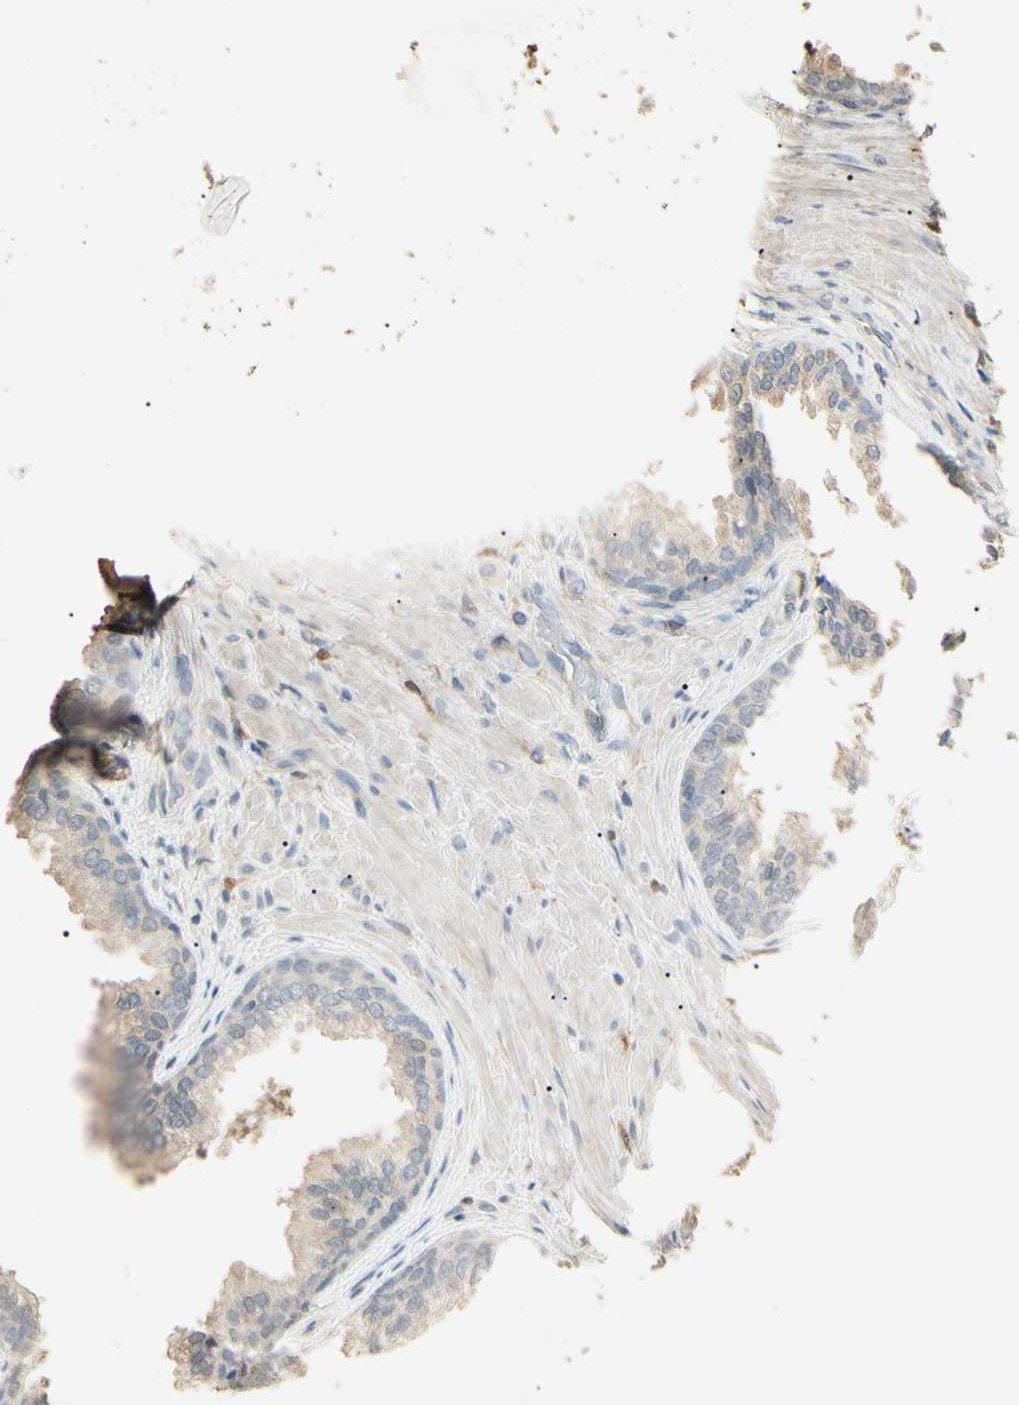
{"staining": {"intensity": "weak", "quantity": ">75%", "location": "cytoplasmic/membranous"}, "tissue": "prostate", "cell_type": "Glandular cells", "image_type": "normal", "snomed": [{"axis": "morphology", "description": "Normal tissue, NOS"}, {"axis": "topography", "description": "Prostate"}], "caption": "Weak cytoplasmic/membranous positivity for a protein is appreciated in approximately >75% of glandular cells of normal prostate using immunohistochemistry (IHC).", "gene": "GNE", "patient": {"sex": "male", "age": 76}}